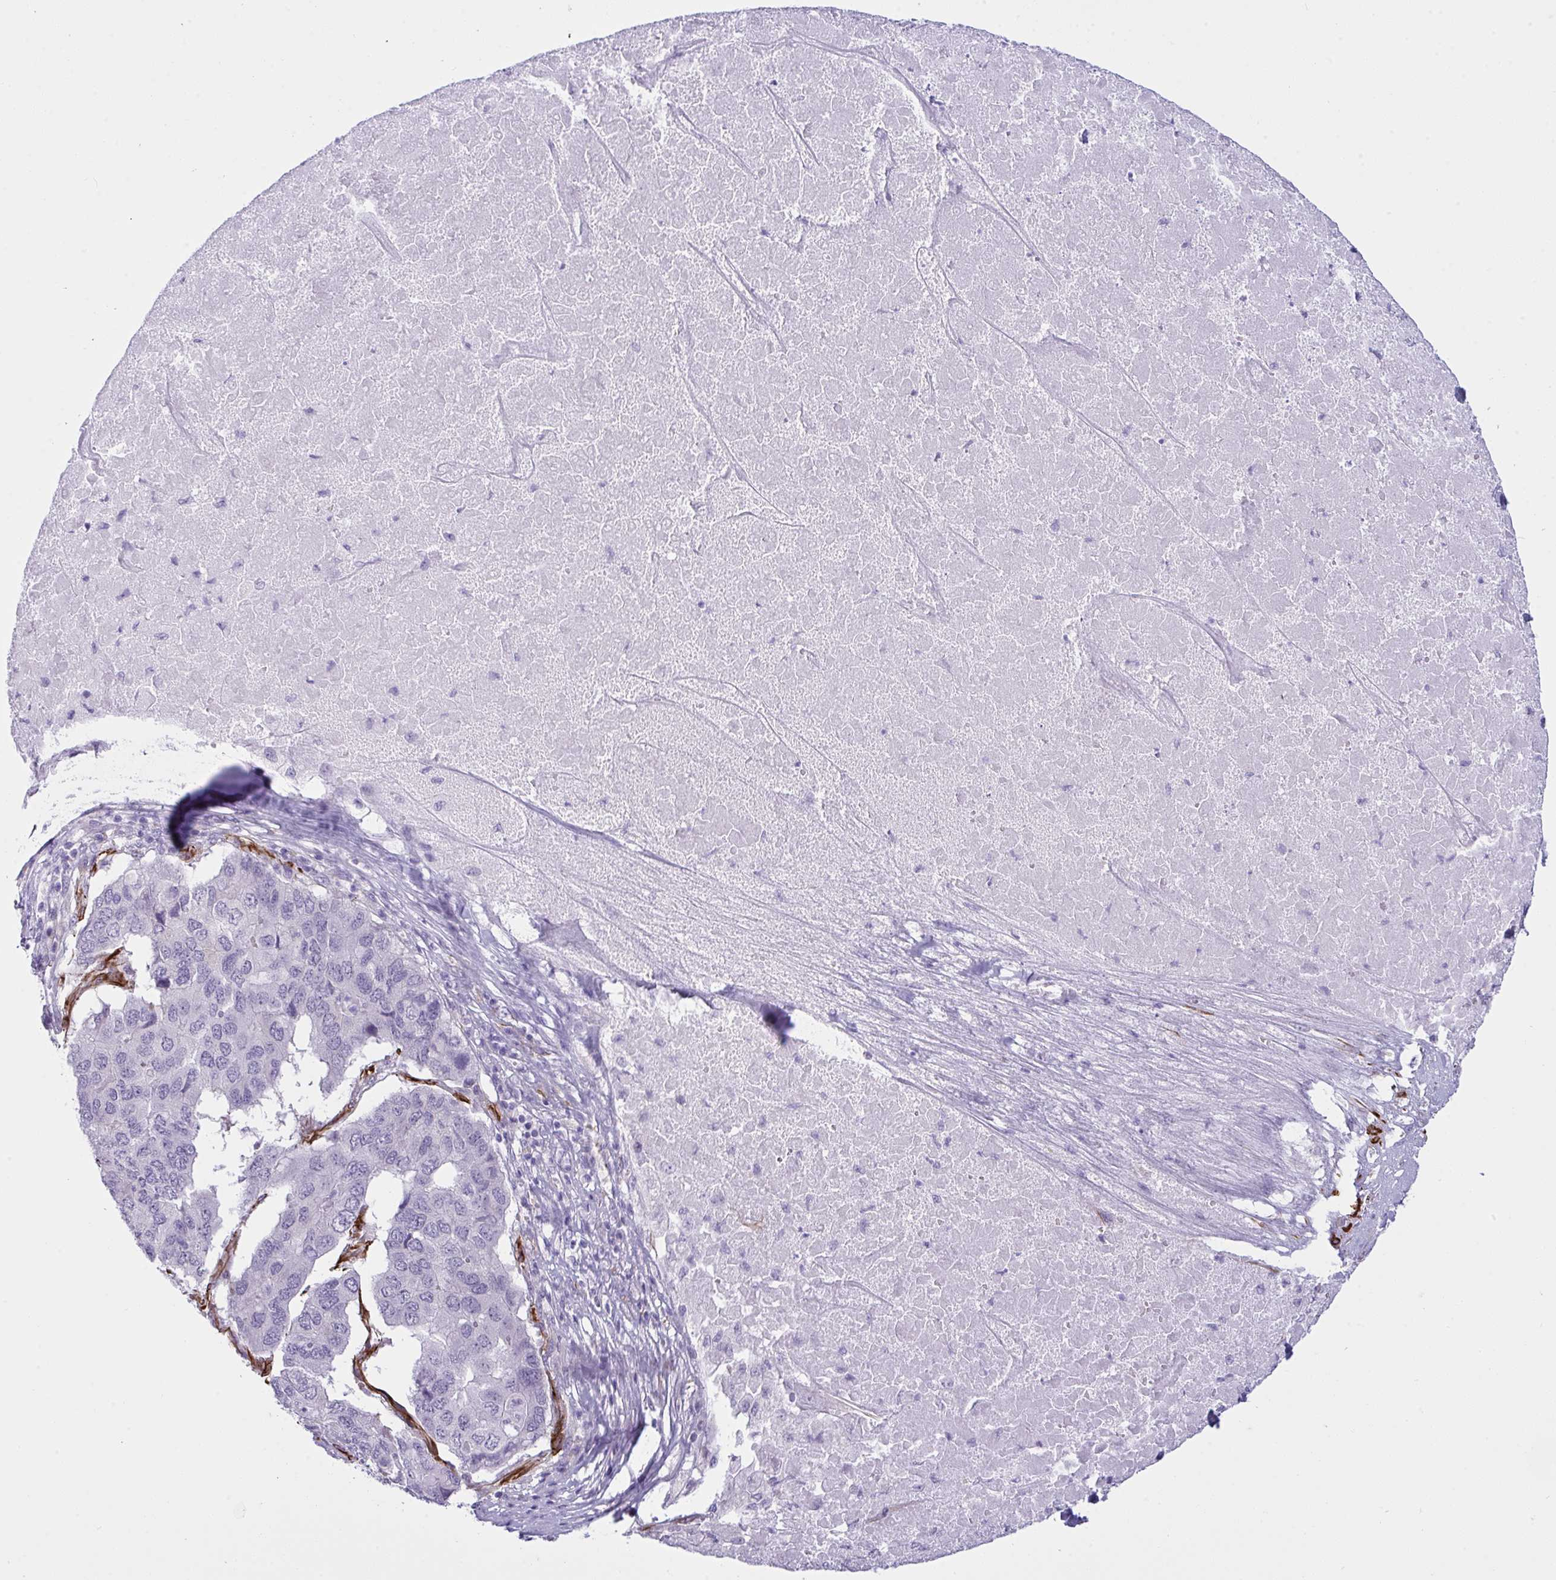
{"staining": {"intensity": "negative", "quantity": "none", "location": "none"}, "tissue": "pancreatic cancer", "cell_type": "Tumor cells", "image_type": "cancer", "snomed": [{"axis": "morphology", "description": "Adenocarcinoma, NOS"}, {"axis": "topography", "description": "Pancreas"}], "caption": "Adenocarcinoma (pancreatic) stained for a protein using IHC demonstrates no expression tumor cells.", "gene": "SLC35B1", "patient": {"sex": "male", "age": 50}}